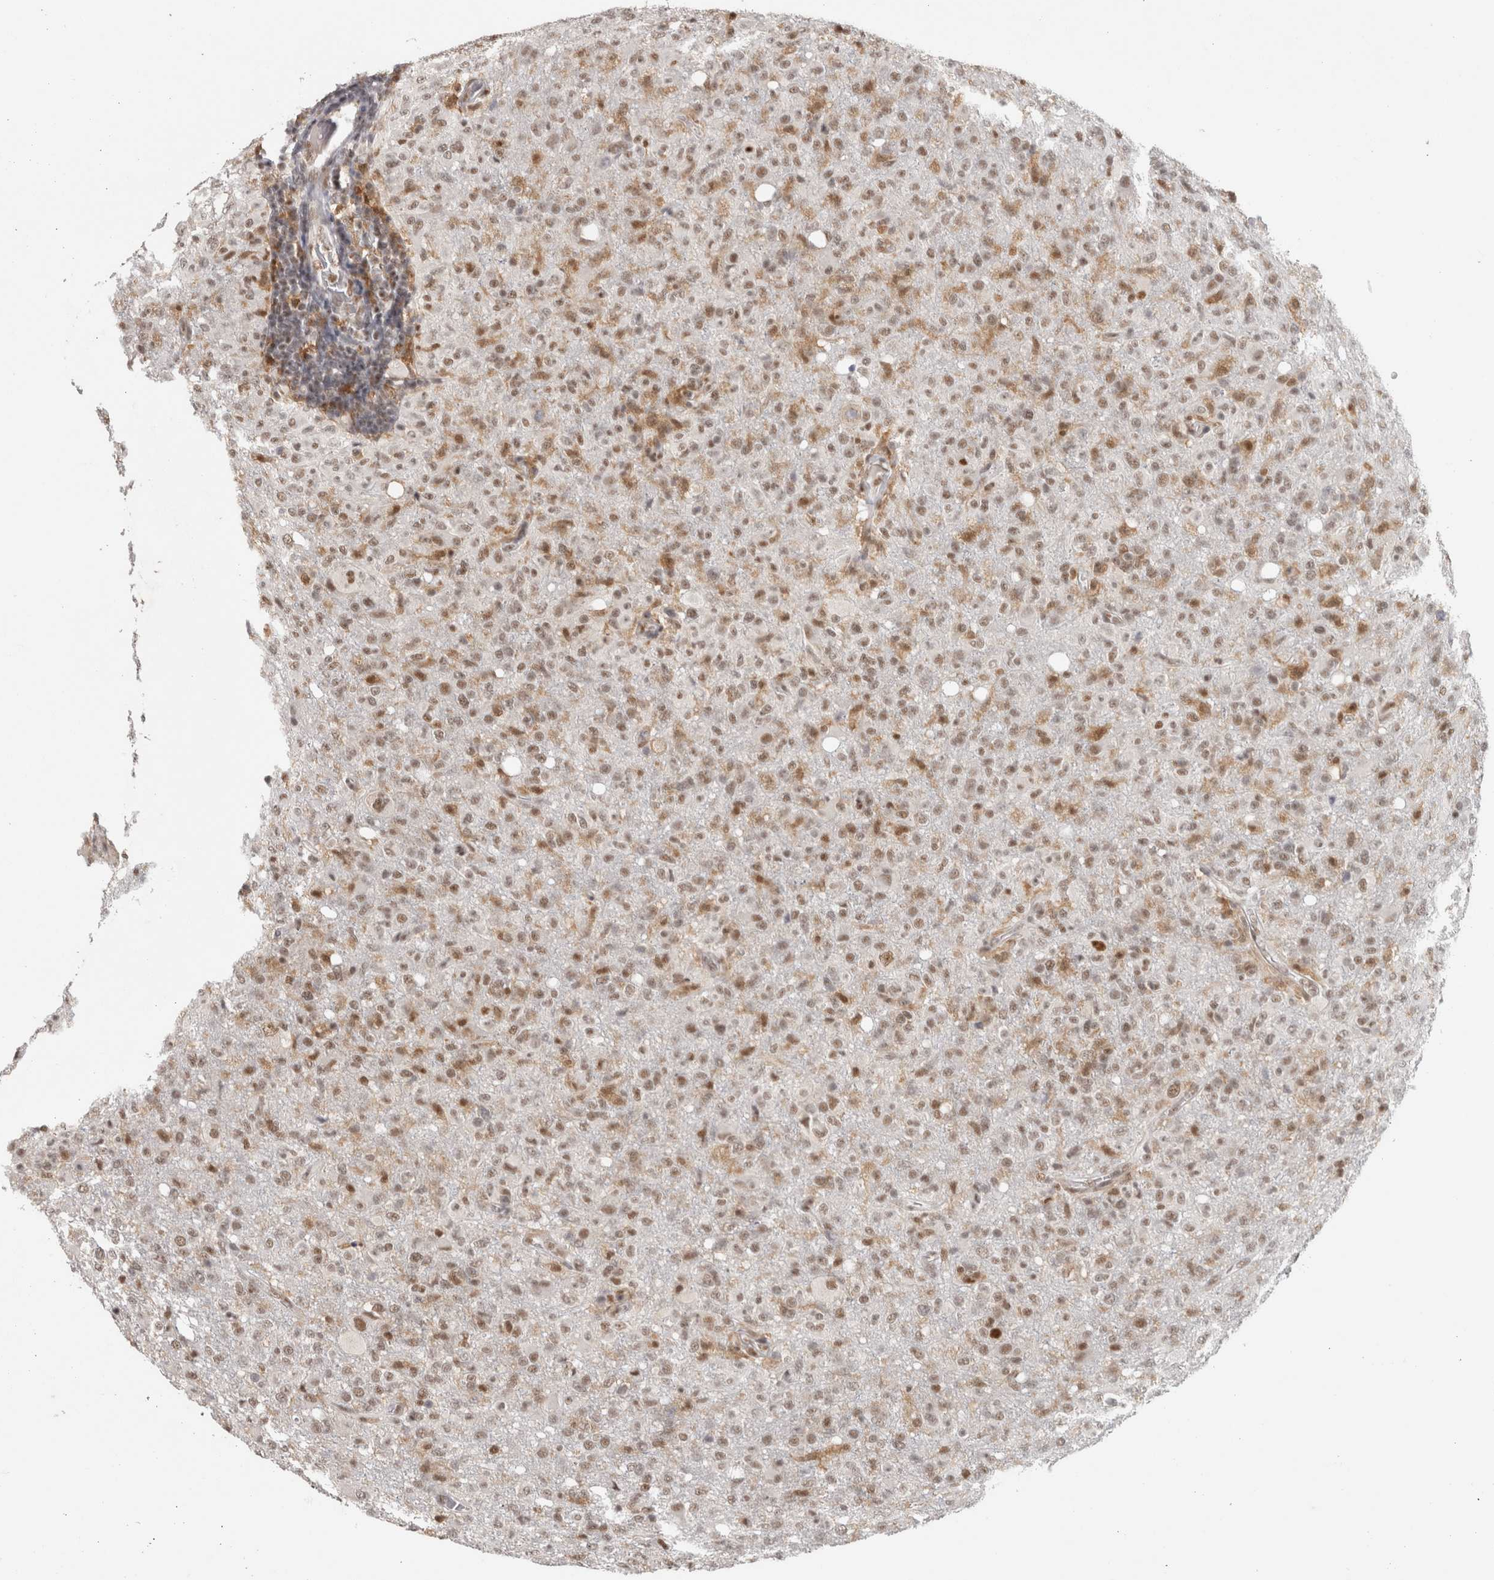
{"staining": {"intensity": "moderate", "quantity": "25%-75%", "location": "nuclear"}, "tissue": "glioma", "cell_type": "Tumor cells", "image_type": "cancer", "snomed": [{"axis": "morphology", "description": "Glioma, malignant, High grade"}, {"axis": "topography", "description": "Brain"}], "caption": "Malignant glioma (high-grade) stained with IHC demonstrates moderate nuclear positivity in approximately 25%-75% of tumor cells.", "gene": "ZNF830", "patient": {"sex": "female", "age": 57}}